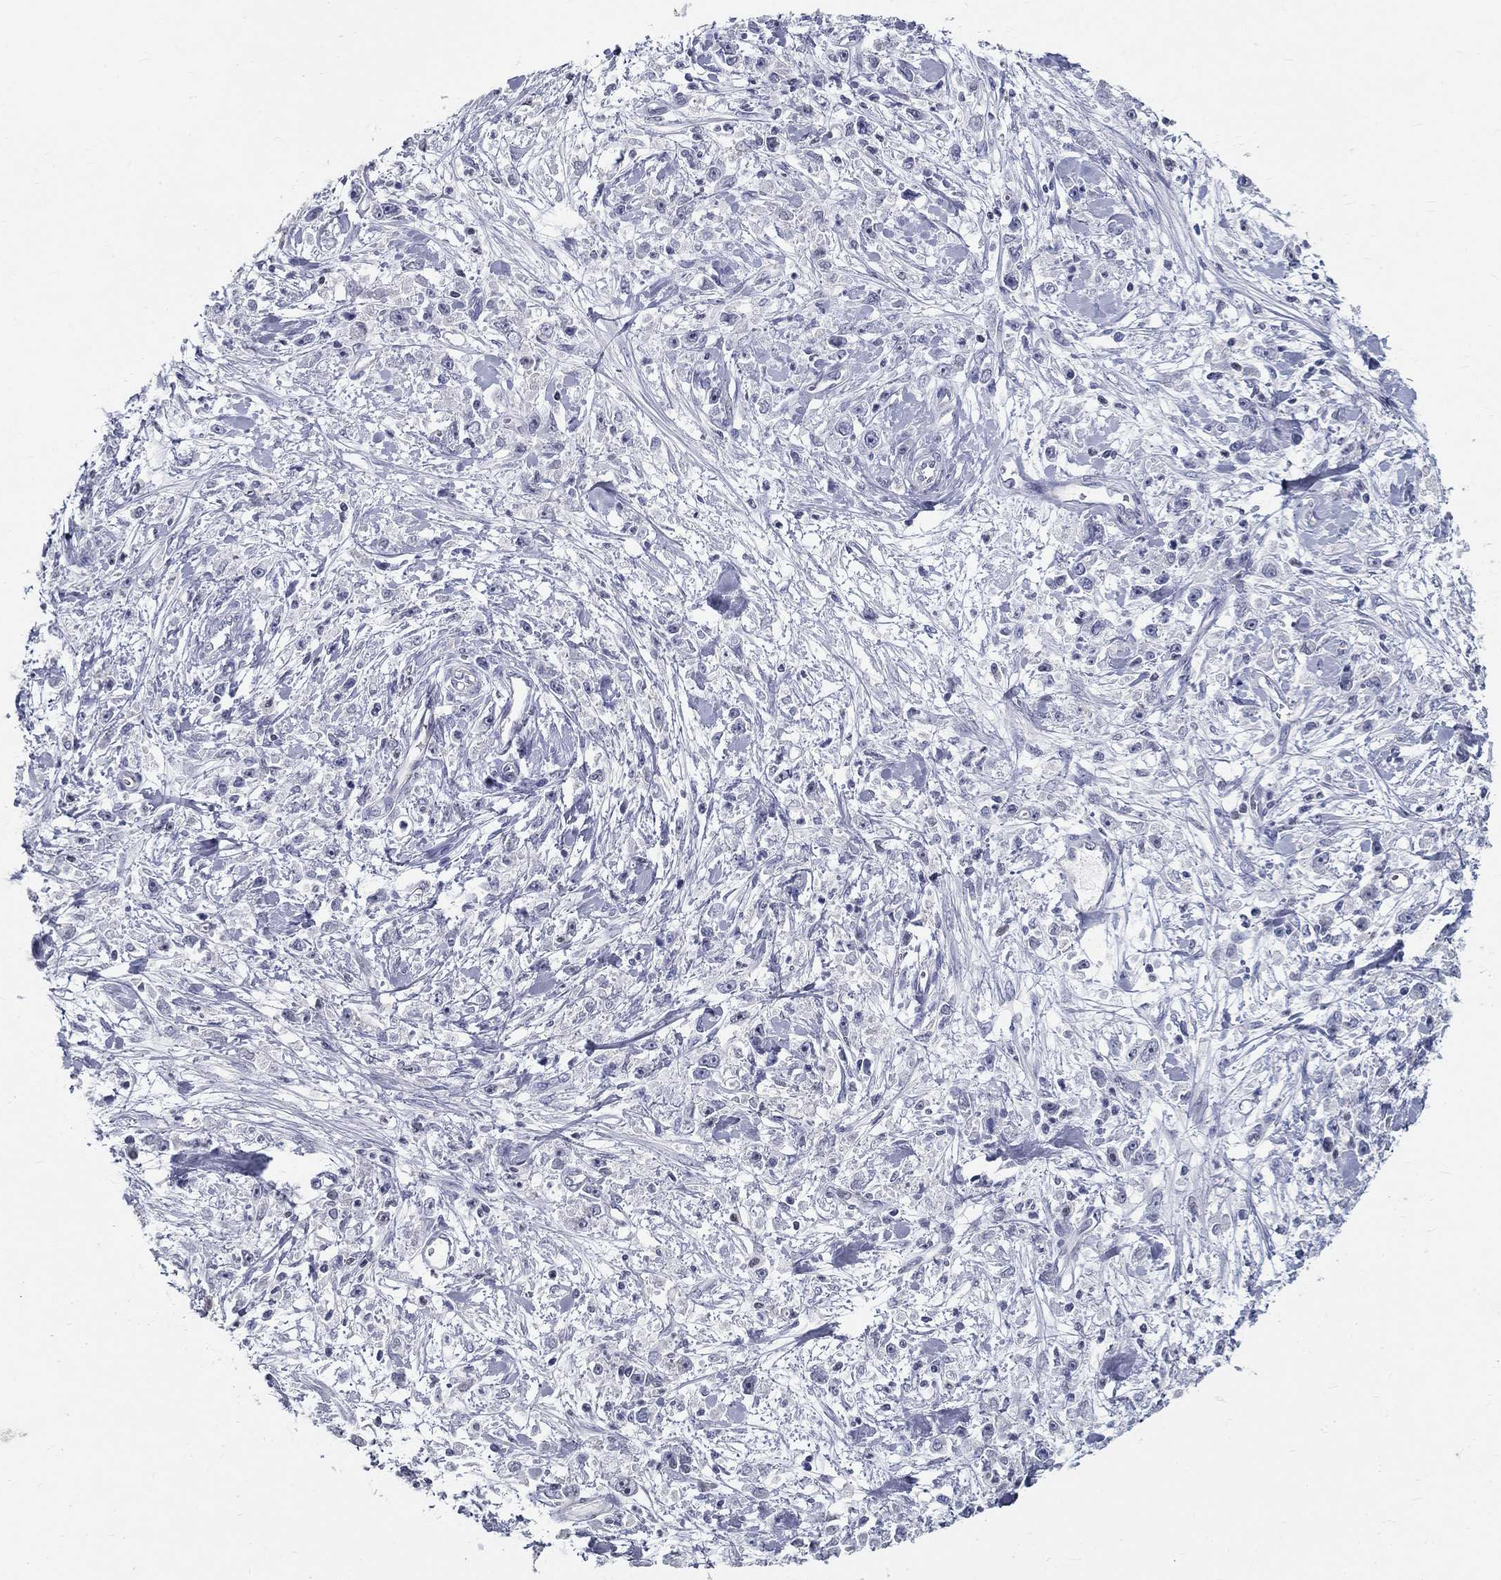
{"staining": {"intensity": "negative", "quantity": "none", "location": "none"}, "tissue": "stomach cancer", "cell_type": "Tumor cells", "image_type": "cancer", "snomed": [{"axis": "morphology", "description": "Adenocarcinoma, NOS"}, {"axis": "topography", "description": "Stomach"}], "caption": "IHC micrograph of human adenocarcinoma (stomach) stained for a protein (brown), which demonstrates no positivity in tumor cells.", "gene": "GUCA1A", "patient": {"sex": "female", "age": 59}}